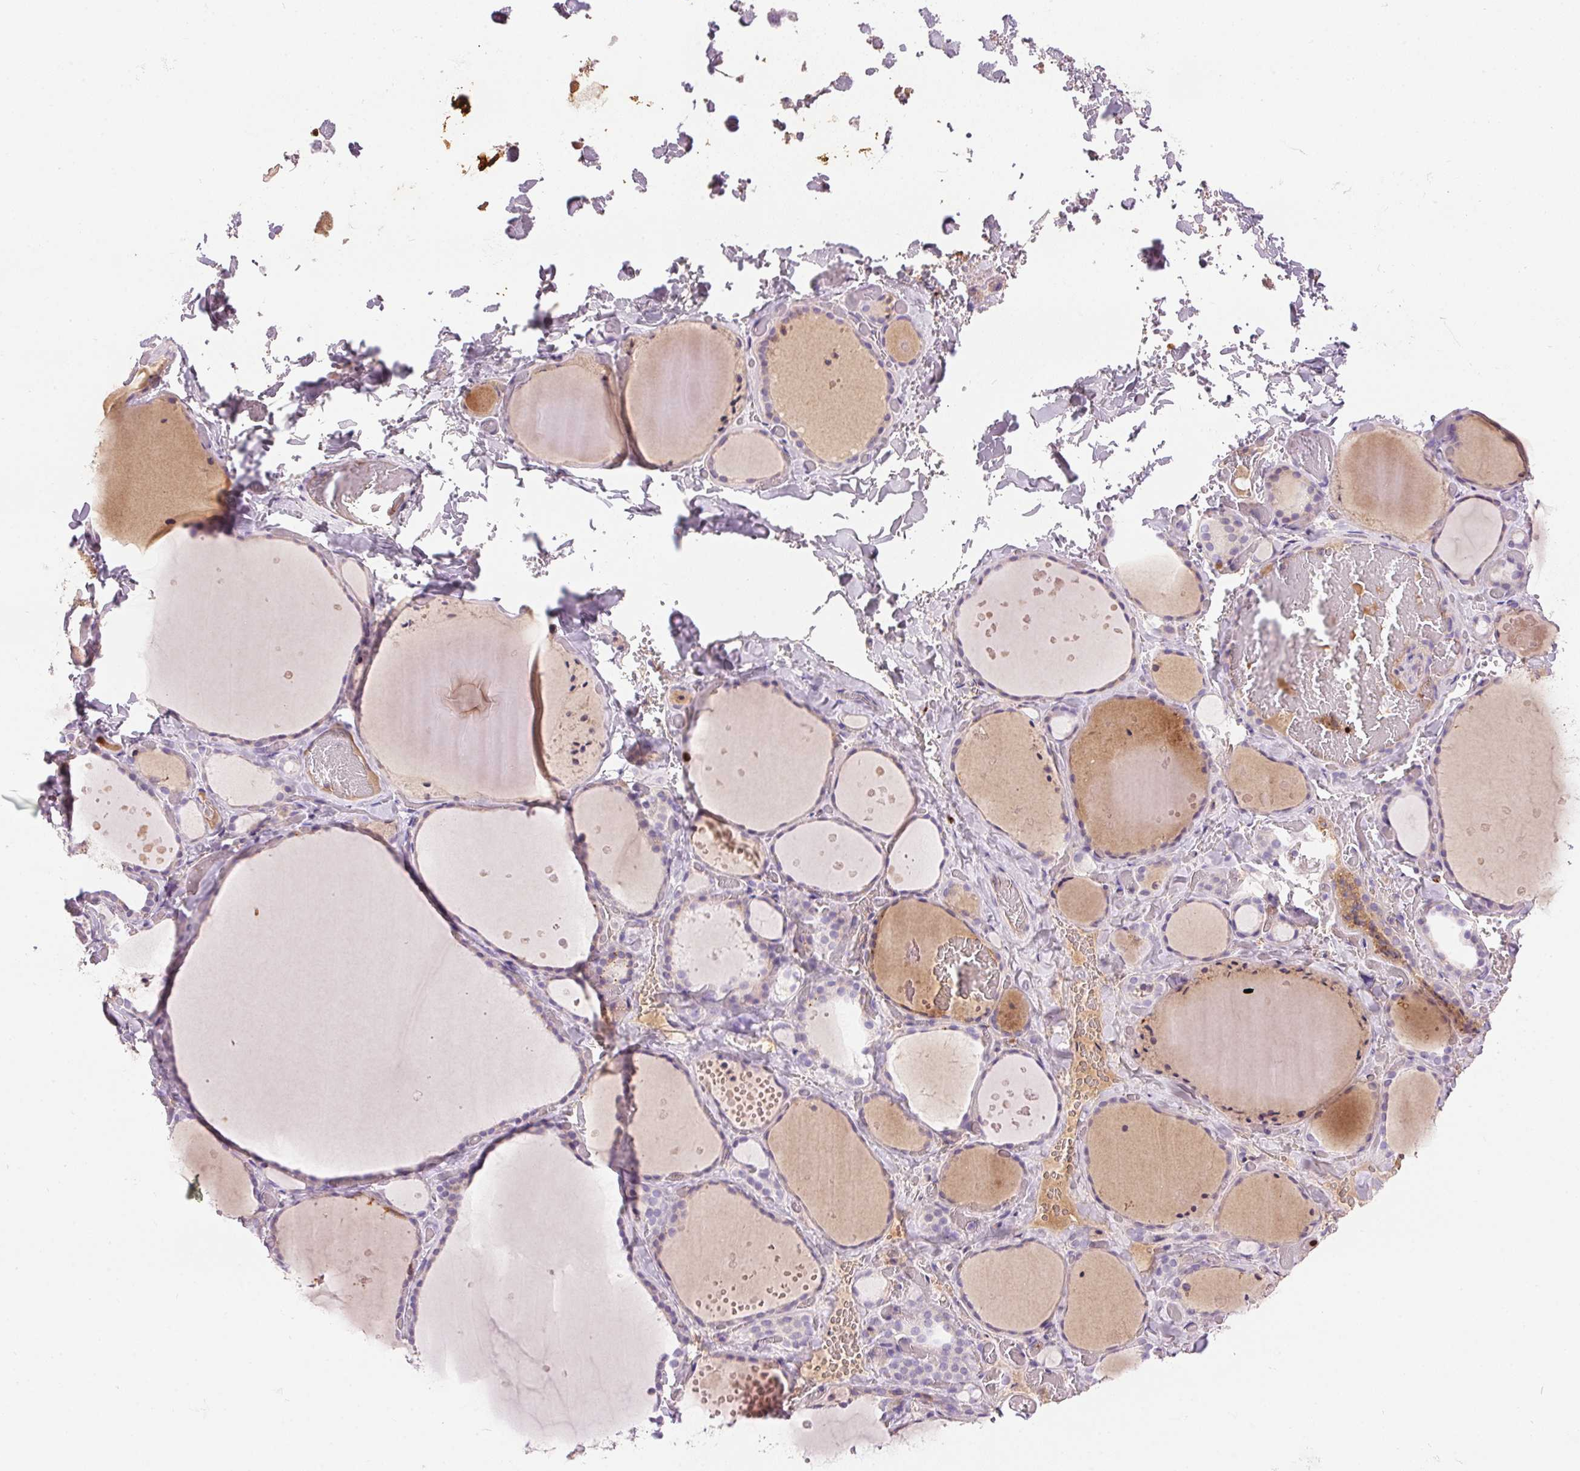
{"staining": {"intensity": "negative", "quantity": "none", "location": "none"}, "tissue": "thyroid gland", "cell_type": "Glandular cells", "image_type": "normal", "snomed": [{"axis": "morphology", "description": "Normal tissue, NOS"}, {"axis": "topography", "description": "Thyroid gland"}], "caption": "IHC image of unremarkable human thyroid gland stained for a protein (brown), which shows no positivity in glandular cells.", "gene": "ORM1", "patient": {"sex": "female", "age": 36}}